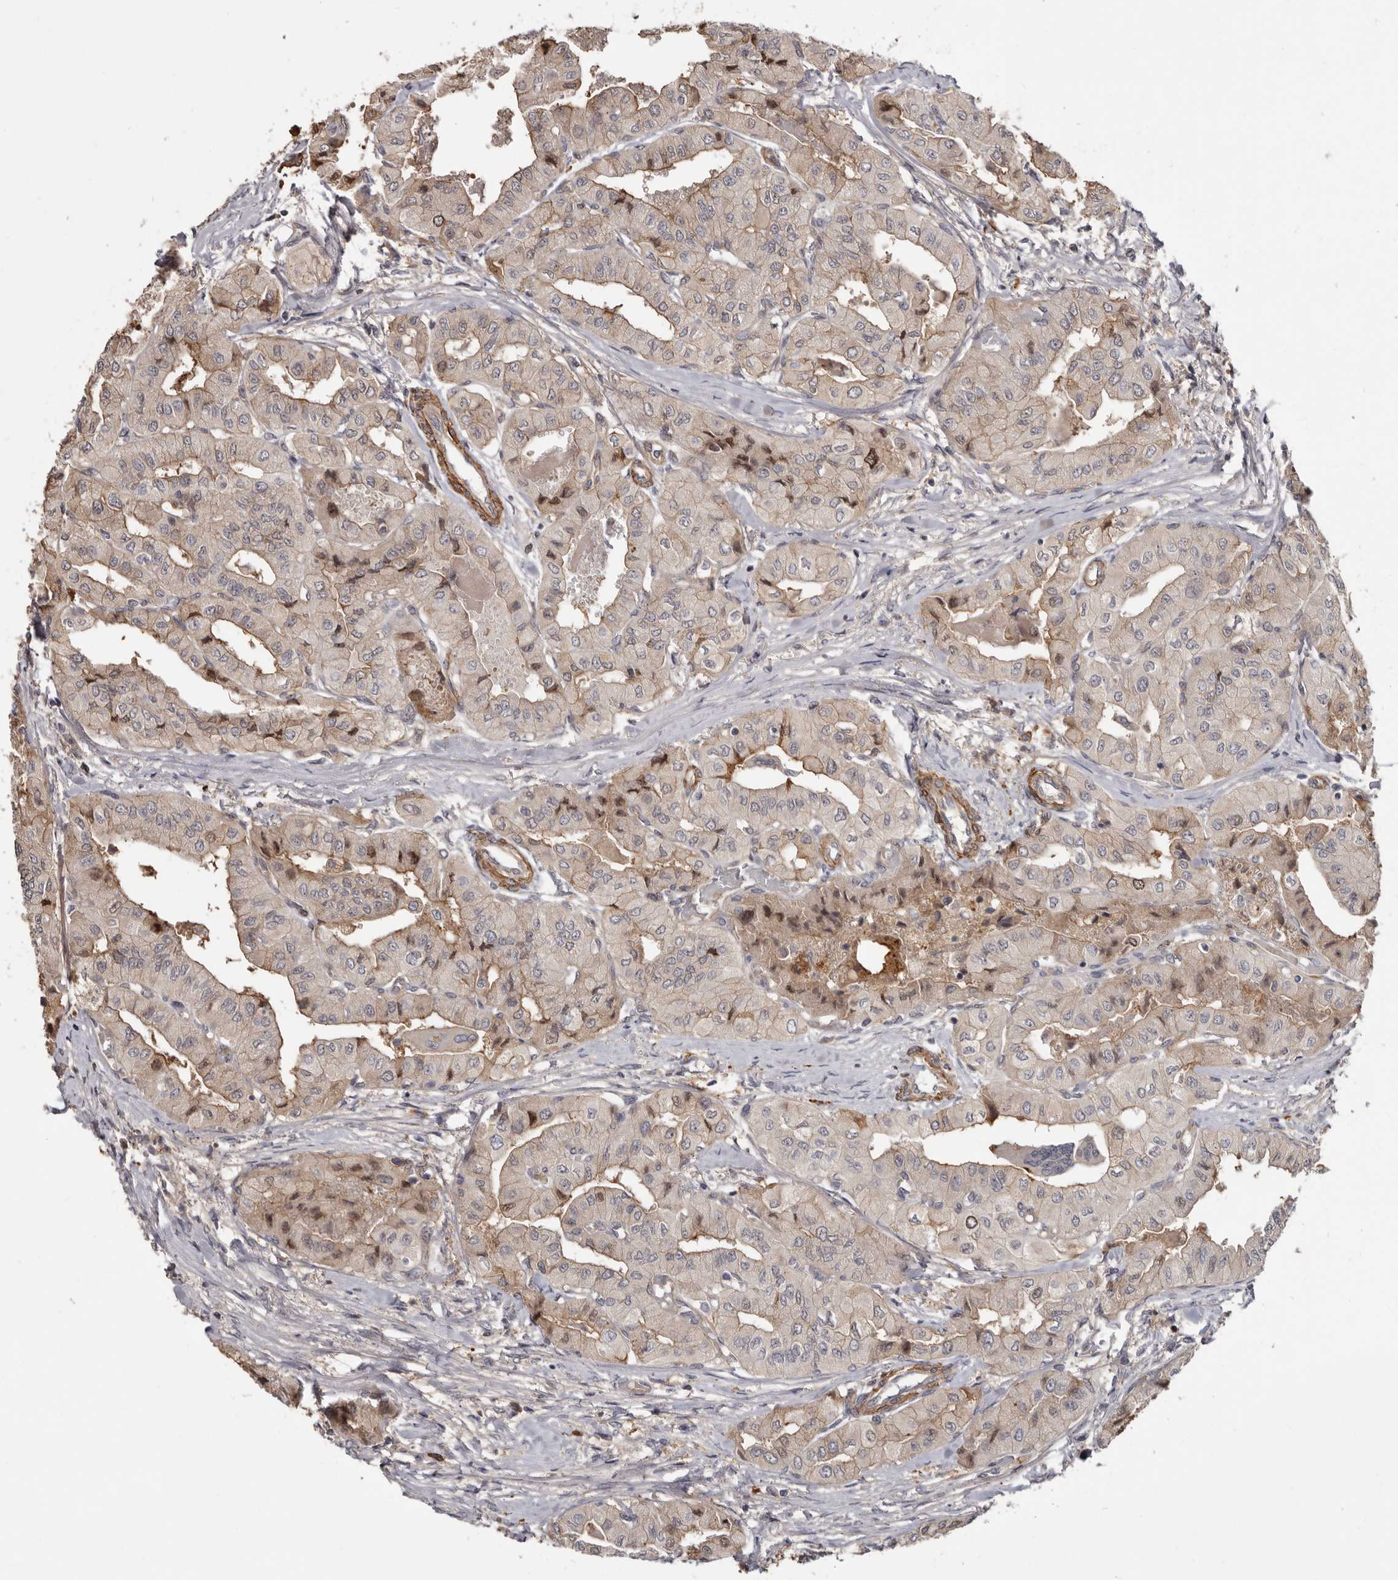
{"staining": {"intensity": "weak", "quantity": ">75%", "location": "cytoplasmic/membranous"}, "tissue": "thyroid cancer", "cell_type": "Tumor cells", "image_type": "cancer", "snomed": [{"axis": "morphology", "description": "Papillary adenocarcinoma, NOS"}, {"axis": "topography", "description": "Thyroid gland"}], "caption": "There is low levels of weak cytoplasmic/membranous expression in tumor cells of thyroid cancer (papillary adenocarcinoma), as demonstrated by immunohistochemical staining (brown color).", "gene": "CDCA8", "patient": {"sex": "female", "age": 59}}